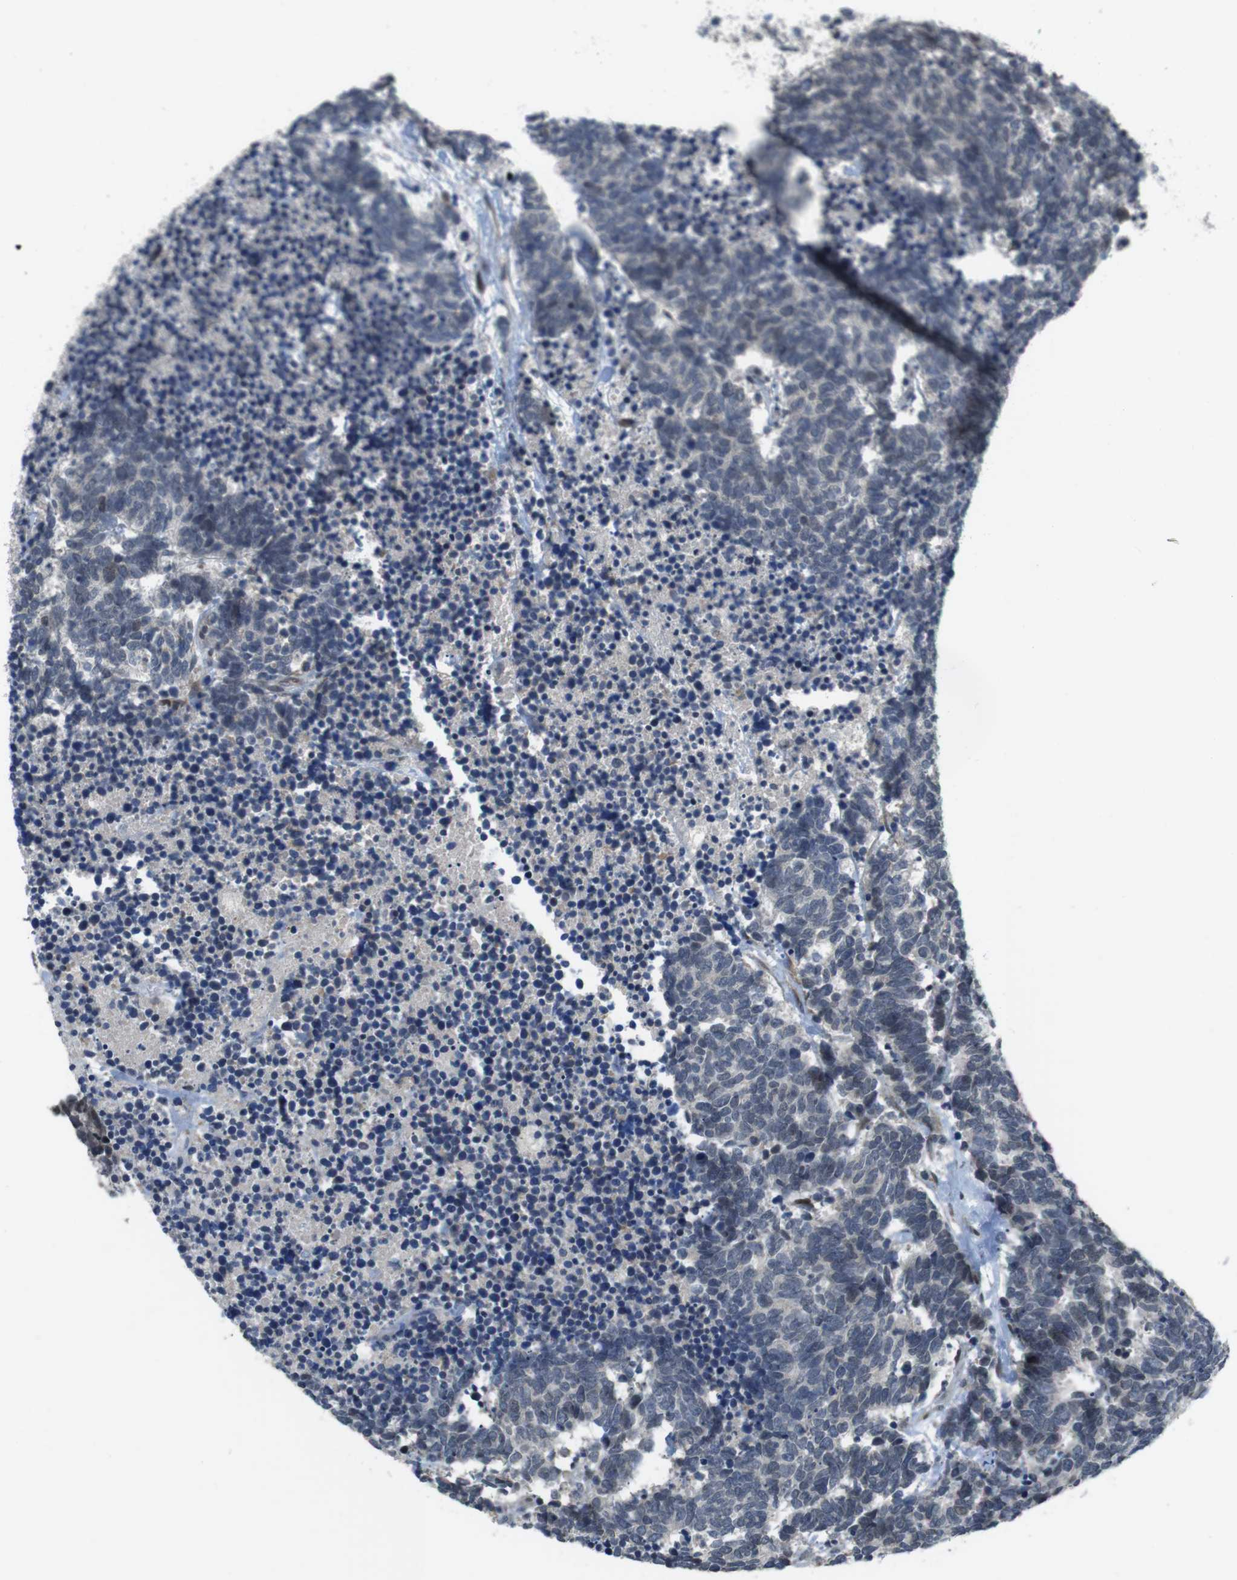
{"staining": {"intensity": "weak", "quantity": "<25%", "location": "nuclear"}, "tissue": "carcinoid", "cell_type": "Tumor cells", "image_type": "cancer", "snomed": [{"axis": "morphology", "description": "Carcinoma, NOS"}, {"axis": "morphology", "description": "Carcinoid, malignant, NOS"}, {"axis": "topography", "description": "Urinary bladder"}], "caption": "This is a micrograph of immunohistochemistry (IHC) staining of carcinoid, which shows no positivity in tumor cells.", "gene": "PBRM1", "patient": {"sex": "male", "age": 57}}